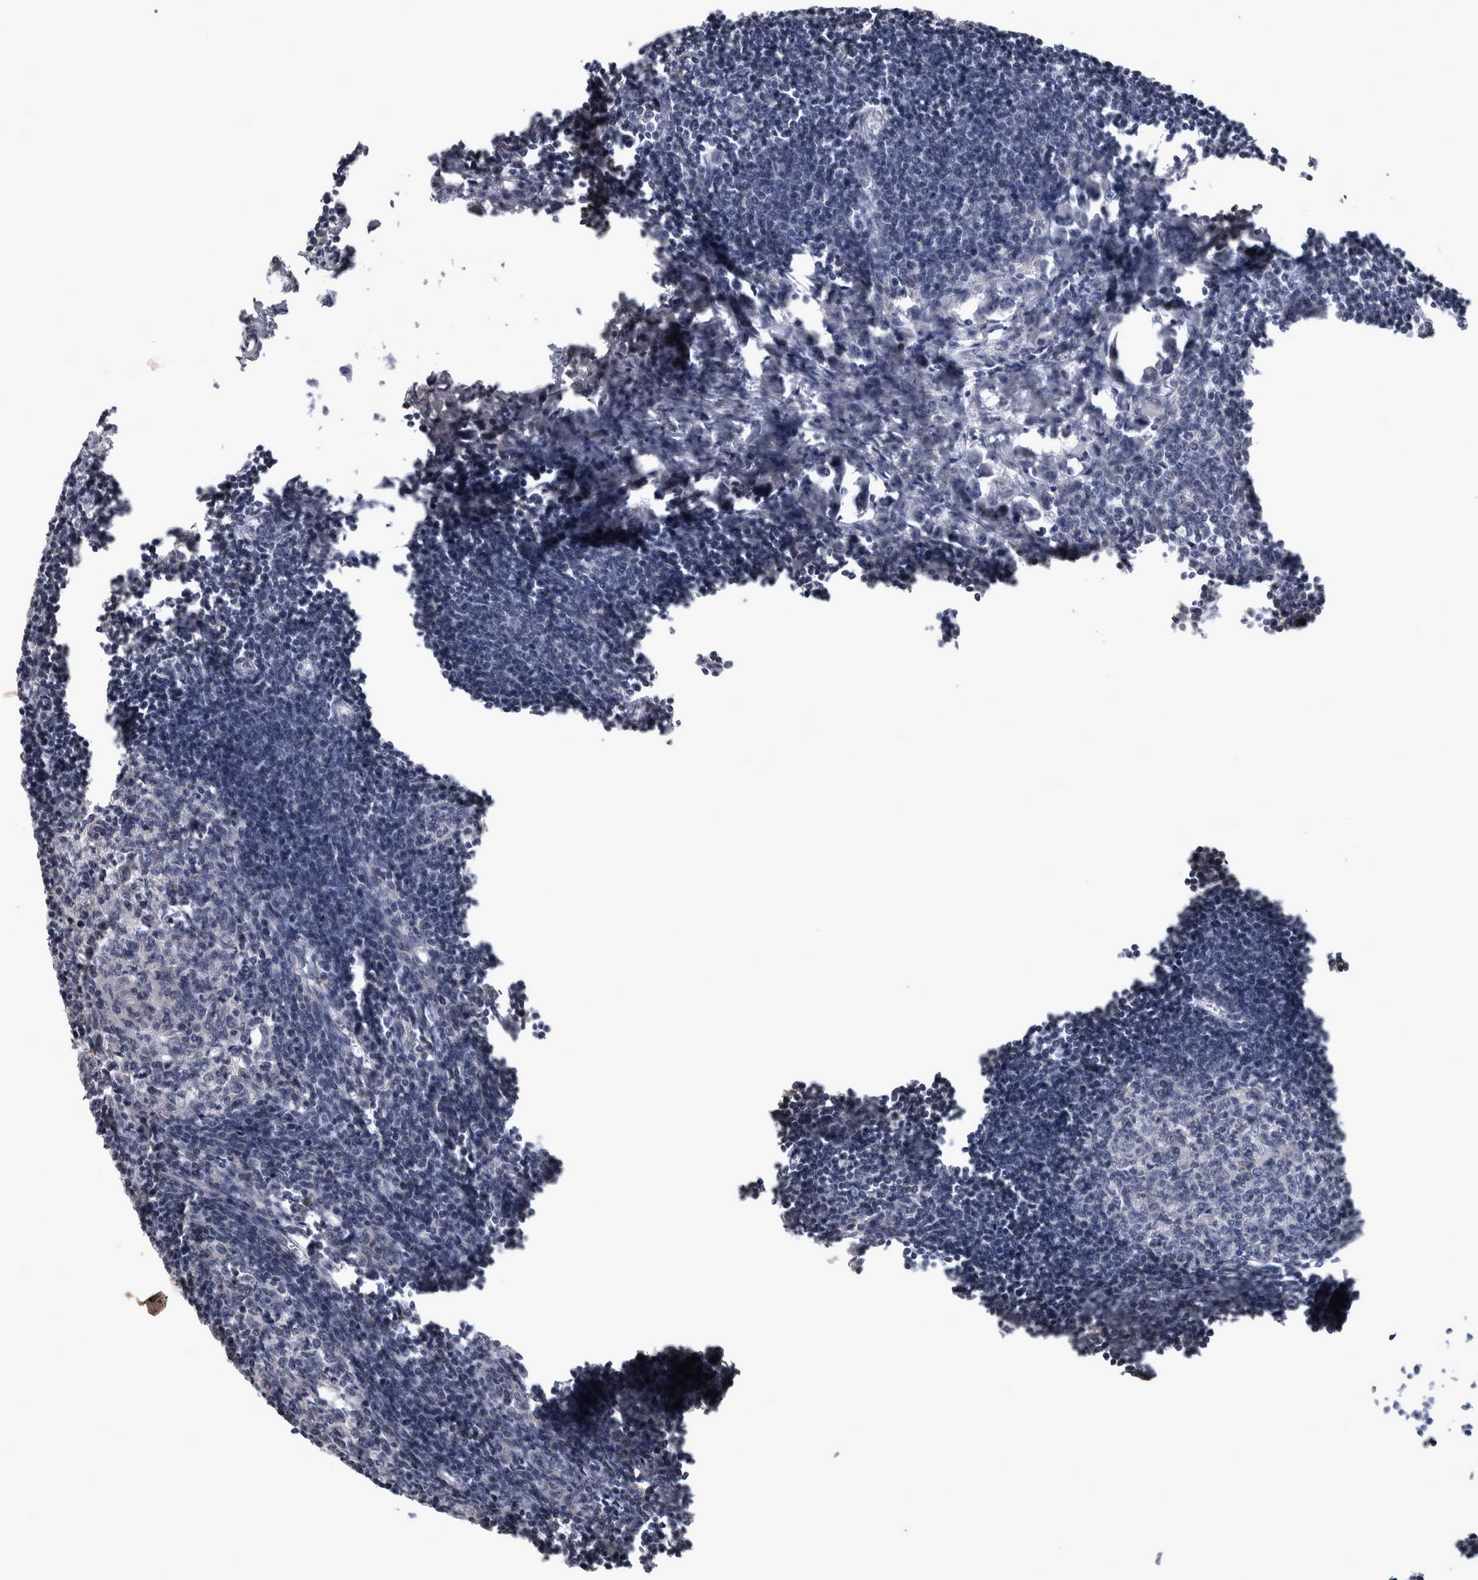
{"staining": {"intensity": "negative", "quantity": "none", "location": "none"}, "tissue": "lymph node", "cell_type": "Germinal center cells", "image_type": "normal", "snomed": [{"axis": "morphology", "description": "Normal tissue, NOS"}, {"axis": "morphology", "description": "Malignant melanoma, Metastatic site"}, {"axis": "topography", "description": "Lymph node"}], "caption": "Benign lymph node was stained to show a protein in brown. There is no significant expression in germinal center cells. (DAB immunohistochemistry, high magnification).", "gene": "WNT7A", "patient": {"sex": "male", "age": 41}}